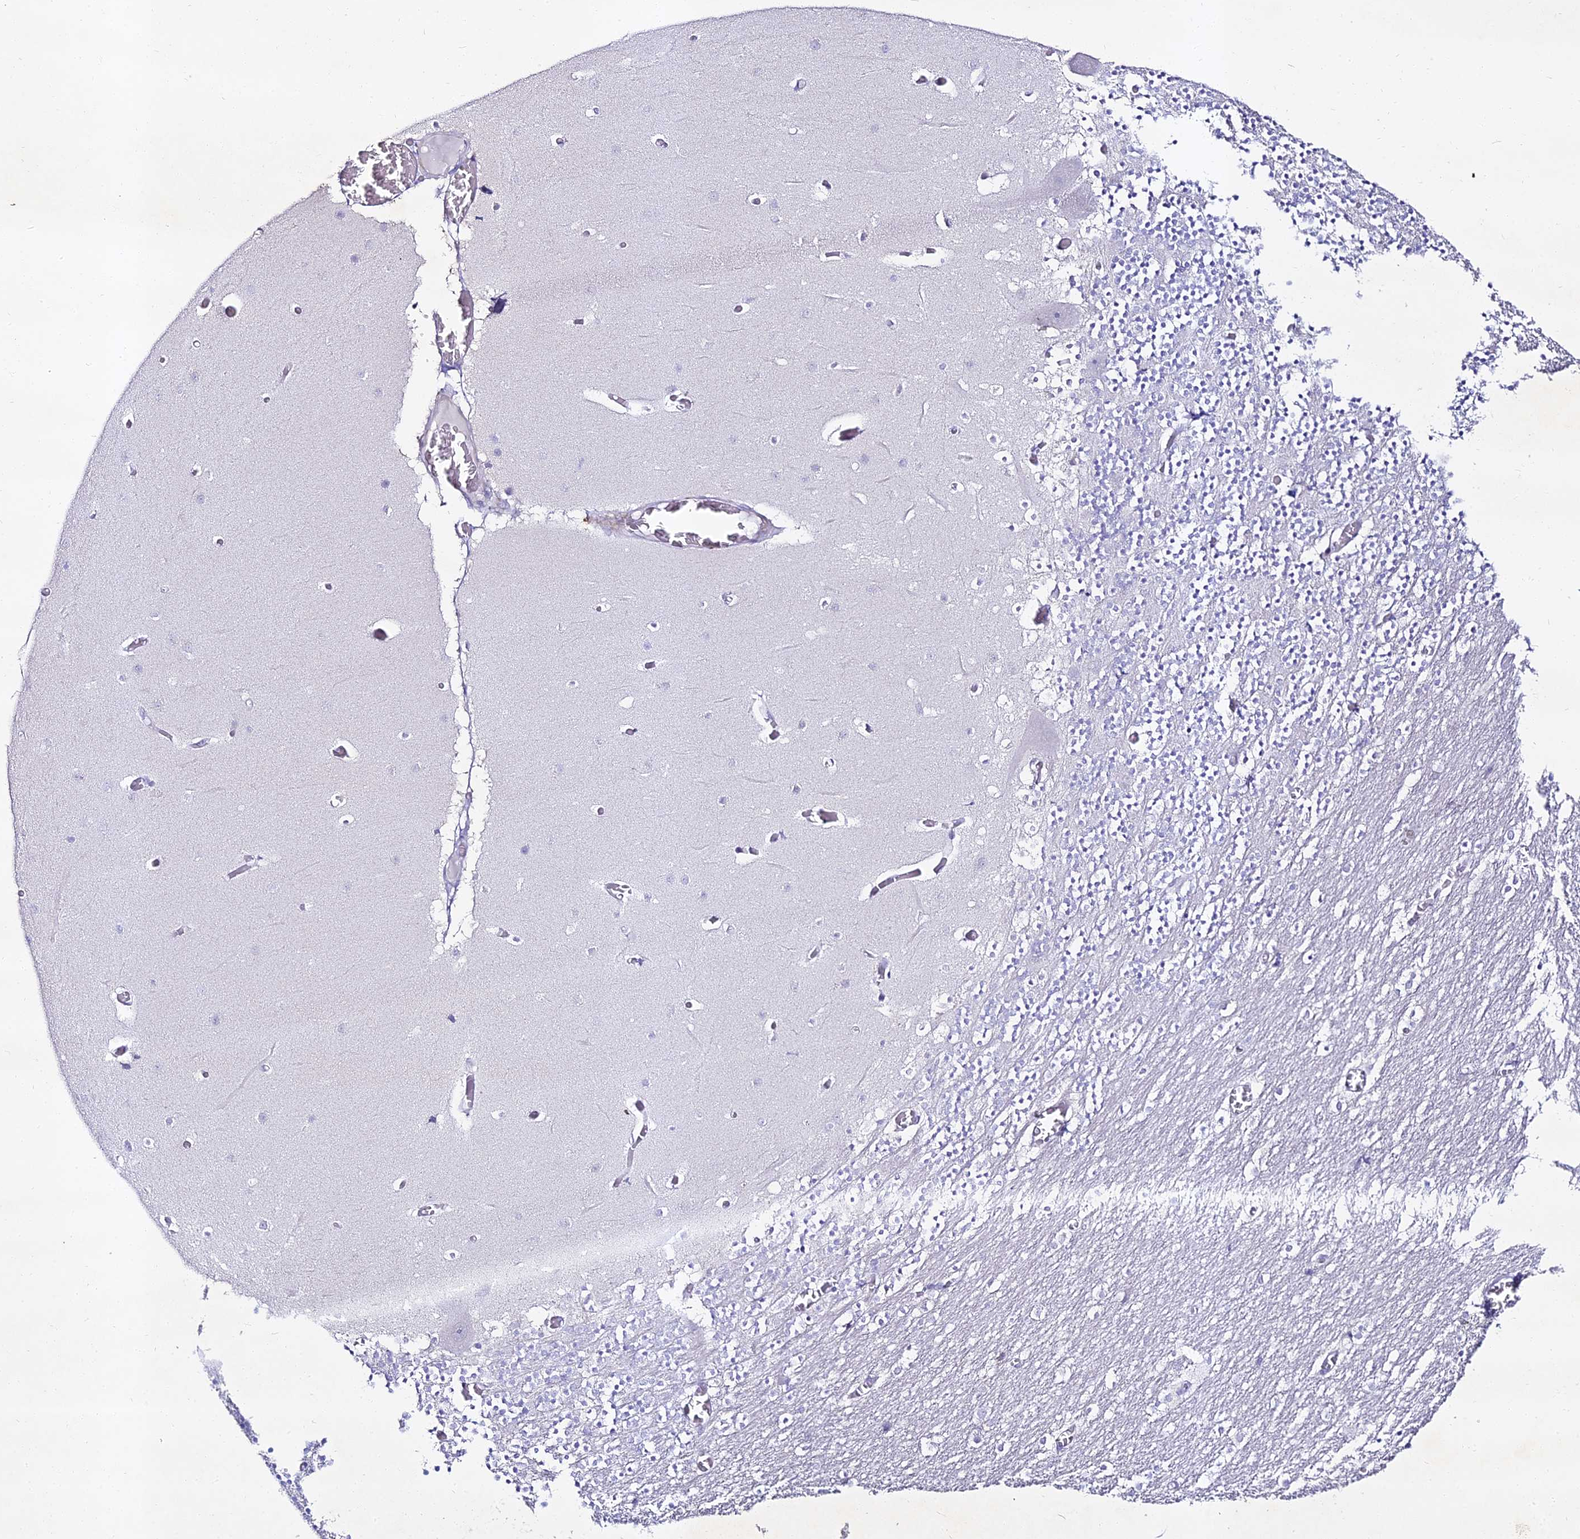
{"staining": {"intensity": "negative", "quantity": "none", "location": "none"}, "tissue": "cerebellum", "cell_type": "Cells in granular layer", "image_type": "normal", "snomed": [{"axis": "morphology", "description": "Normal tissue, NOS"}, {"axis": "topography", "description": "Cerebellum"}], "caption": "Human cerebellum stained for a protein using IHC shows no positivity in cells in granular layer.", "gene": "ALPG", "patient": {"sex": "female", "age": 28}}